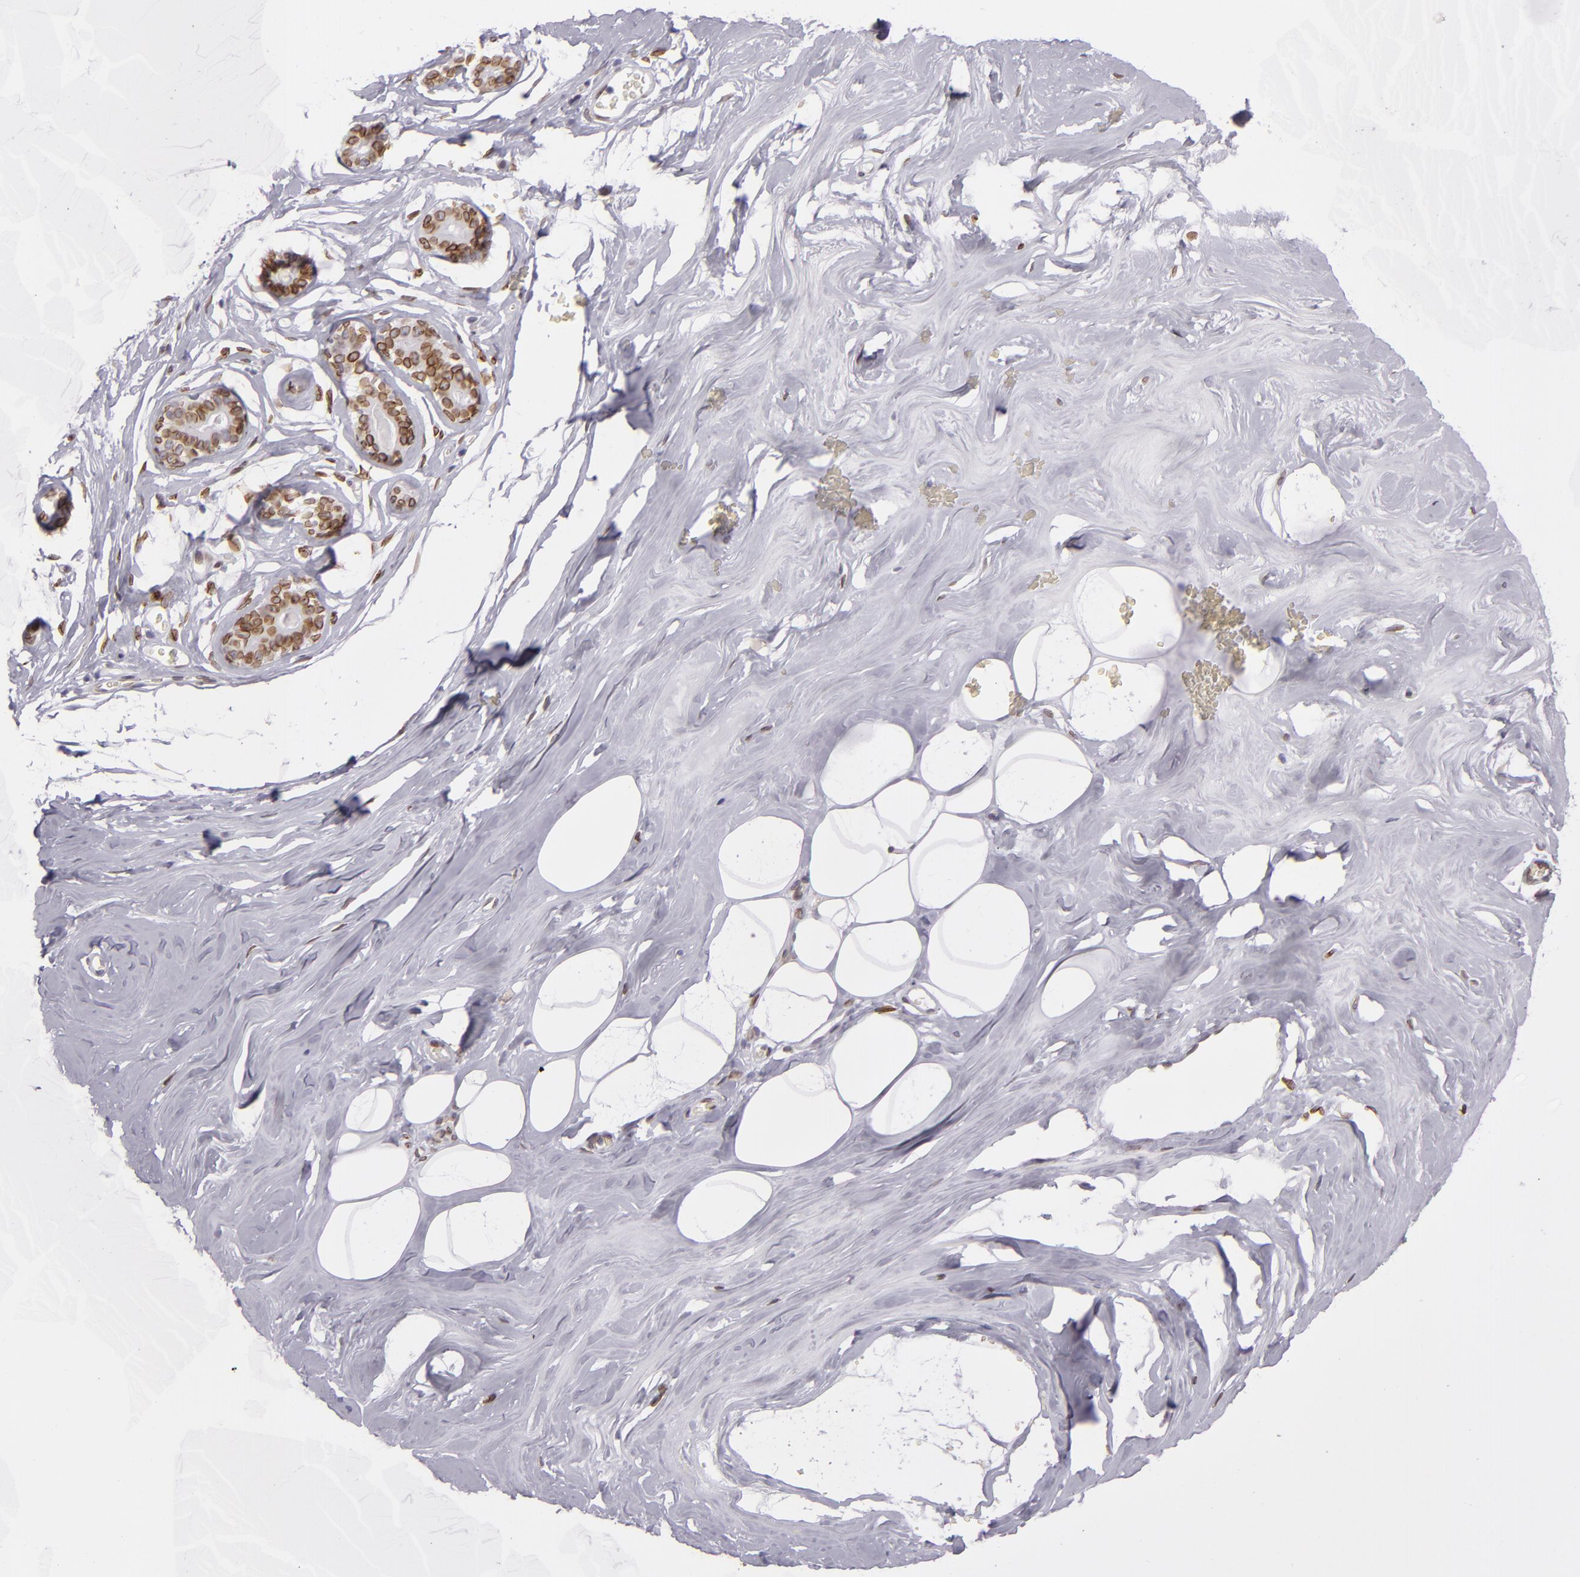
{"staining": {"intensity": "negative", "quantity": "none", "location": "none"}, "tissue": "breast", "cell_type": "Adipocytes", "image_type": "normal", "snomed": [{"axis": "morphology", "description": "Normal tissue, NOS"}, {"axis": "morphology", "description": "Fibrosis, NOS"}, {"axis": "topography", "description": "Breast"}], "caption": "This image is of unremarkable breast stained with IHC to label a protein in brown with the nuclei are counter-stained blue. There is no positivity in adipocytes. (DAB (3,3'-diaminobenzidine) immunohistochemistry with hematoxylin counter stain).", "gene": "EMD", "patient": {"sex": "female", "age": 39}}